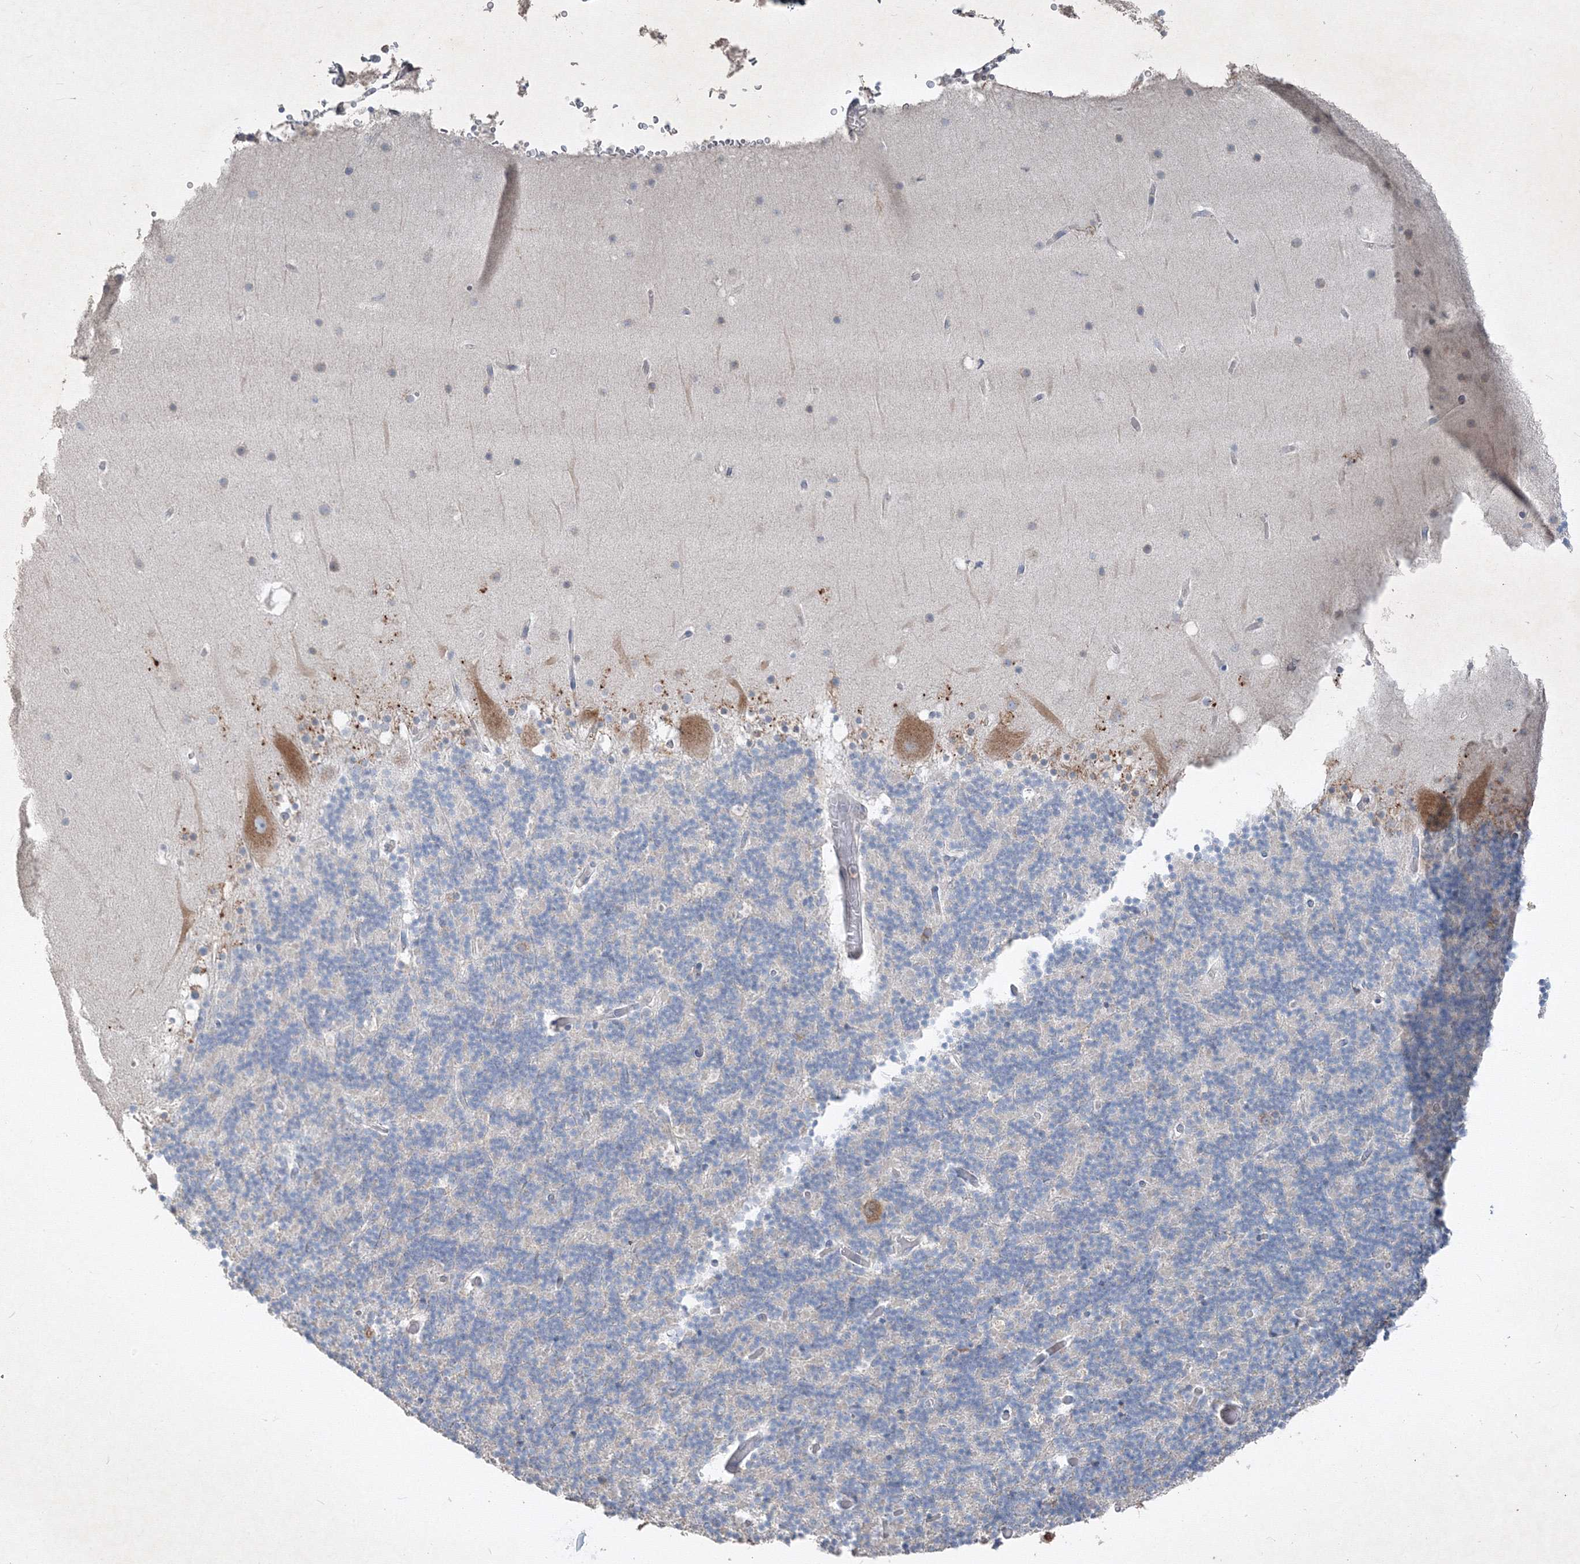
{"staining": {"intensity": "negative", "quantity": "none", "location": "none"}, "tissue": "cerebellum", "cell_type": "Cells in granular layer", "image_type": "normal", "snomed": [{"axis": "morphology", "description": "Normal tissue, NOS"}, {"axis": "topography", "description": "Cerebellum"}], "caption": "Cells in granular layer are negative for brown protein staining in benign cerebellum. (Brightfield microscopy of DAB immunohistochemistry (IHC) at high magnification).", "gene": "IFNAR1", "patient": {"sex": "male", "age": 57}}